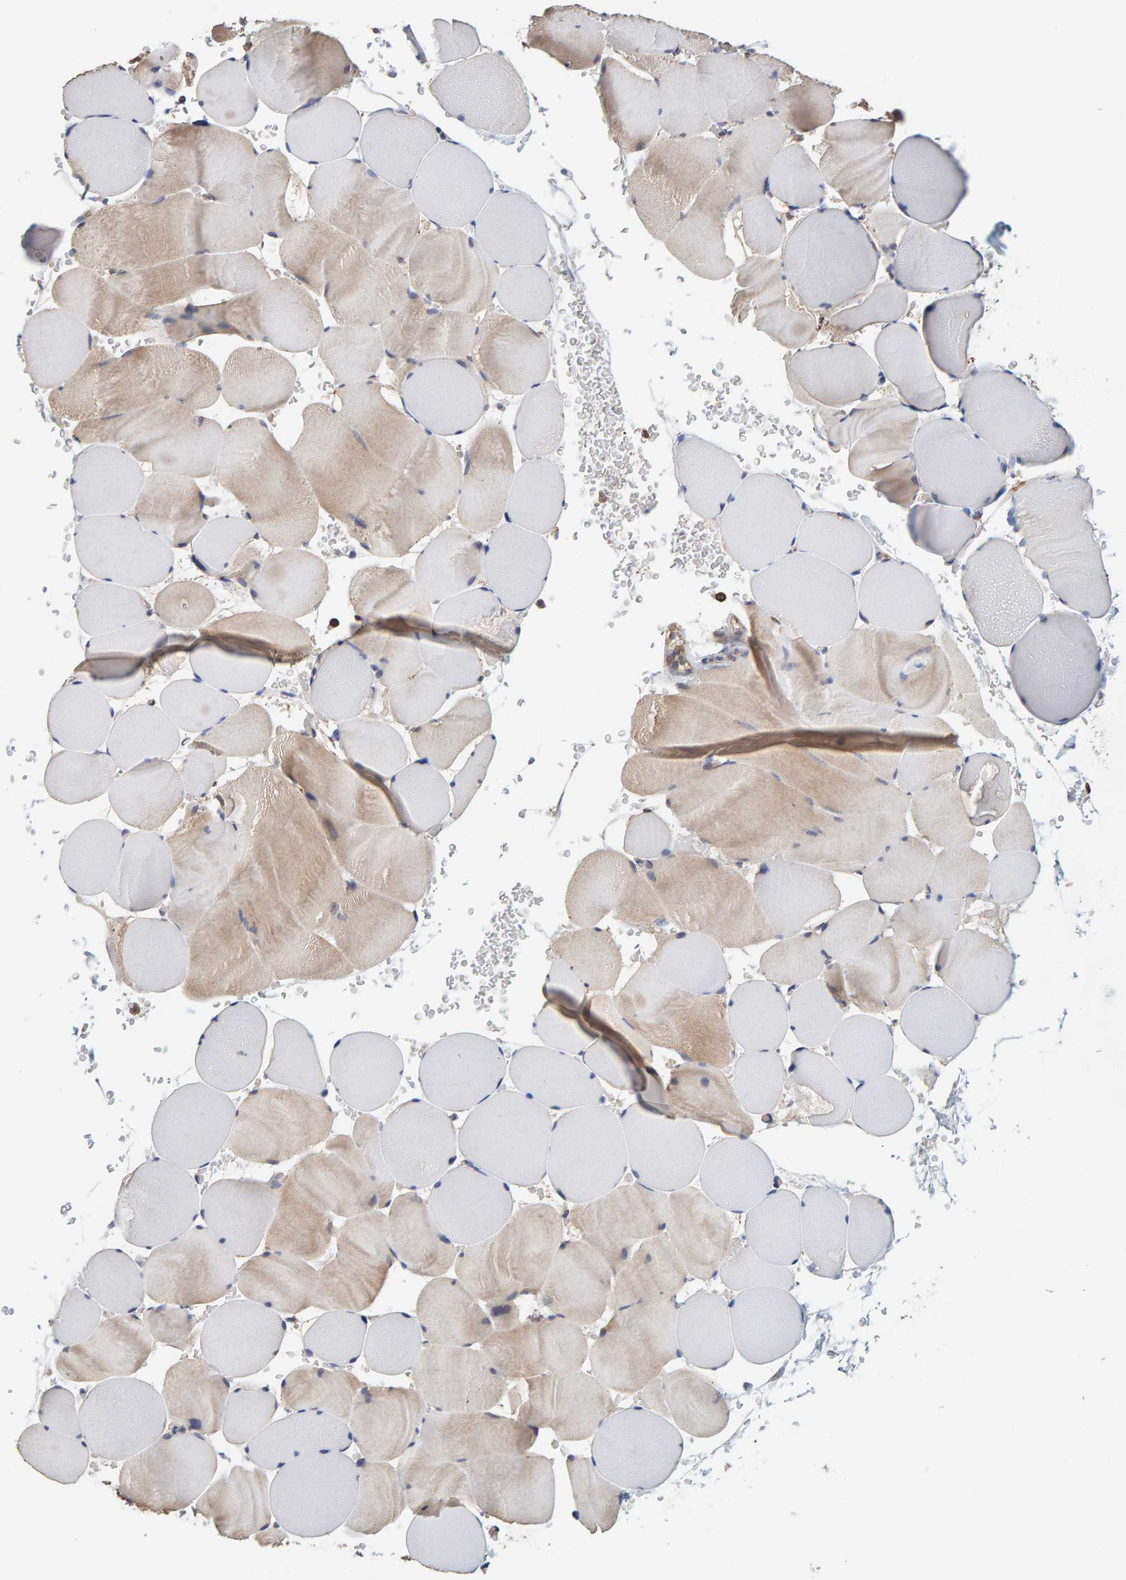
{"staining": {"intensity": "weak", "quantity": ">75%", "location": "cytoplasmic/membranous"}, "tissue": "skeletal muscle", "cell_type": "Myocytes", "image_type": "normal", "snomed": [{"axis": "morphology", "description": "Normal tissue, NOS"}, {"axis": "topography", "description": "Skeletal muscle"}], "caption": "A high-resolution photomicrograph shows immunohistochemistry (IHC) staining of unremarkable skeletal muscle, which reveals weak cytoplasmic/membranous expression in approximately >75% of myocytes. (brown staining indicates protein expression, while blue staining denotes nuclei).", "gene": "PLA2G3", "patient": {"sex": "male", "age": 62}}